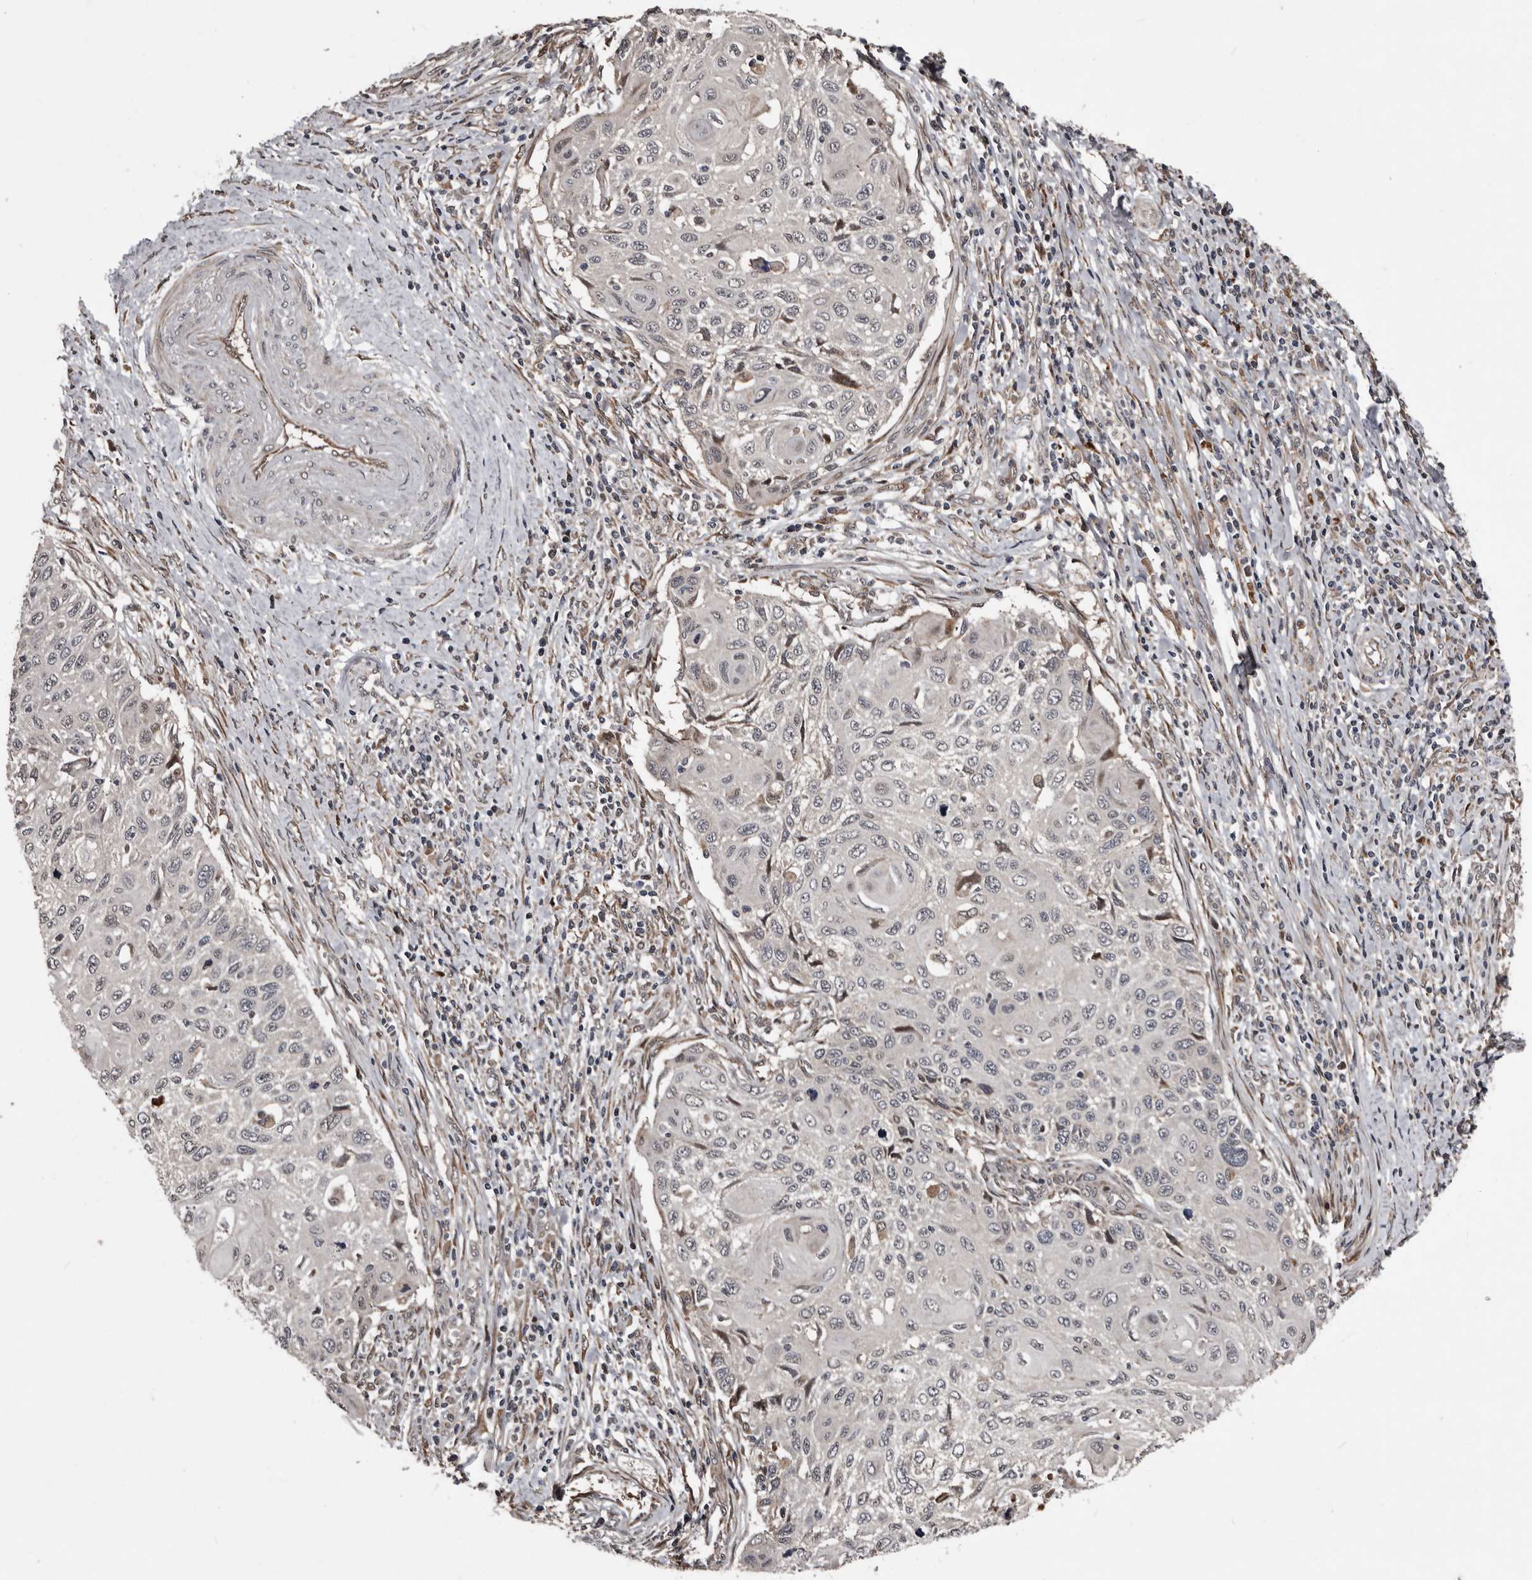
{"staining": {"intensity": "negative", "quantity": "none", "location": "none"}, "tissue": "cervical cancer", "cell_type": "Tumor cells", "image_type": "cancer", "snomed": [{"axis": "morphology", "description": "Squamous cell carcinoma, NOS"}, {"axis": "topography", "description": "Cervix"}], "caption": "There is no significant staining in tumor cells of squamous cell carcinoma (cervical).", "gene": "SERTAD4", "patient": {"sex": "female", "age": 70}}